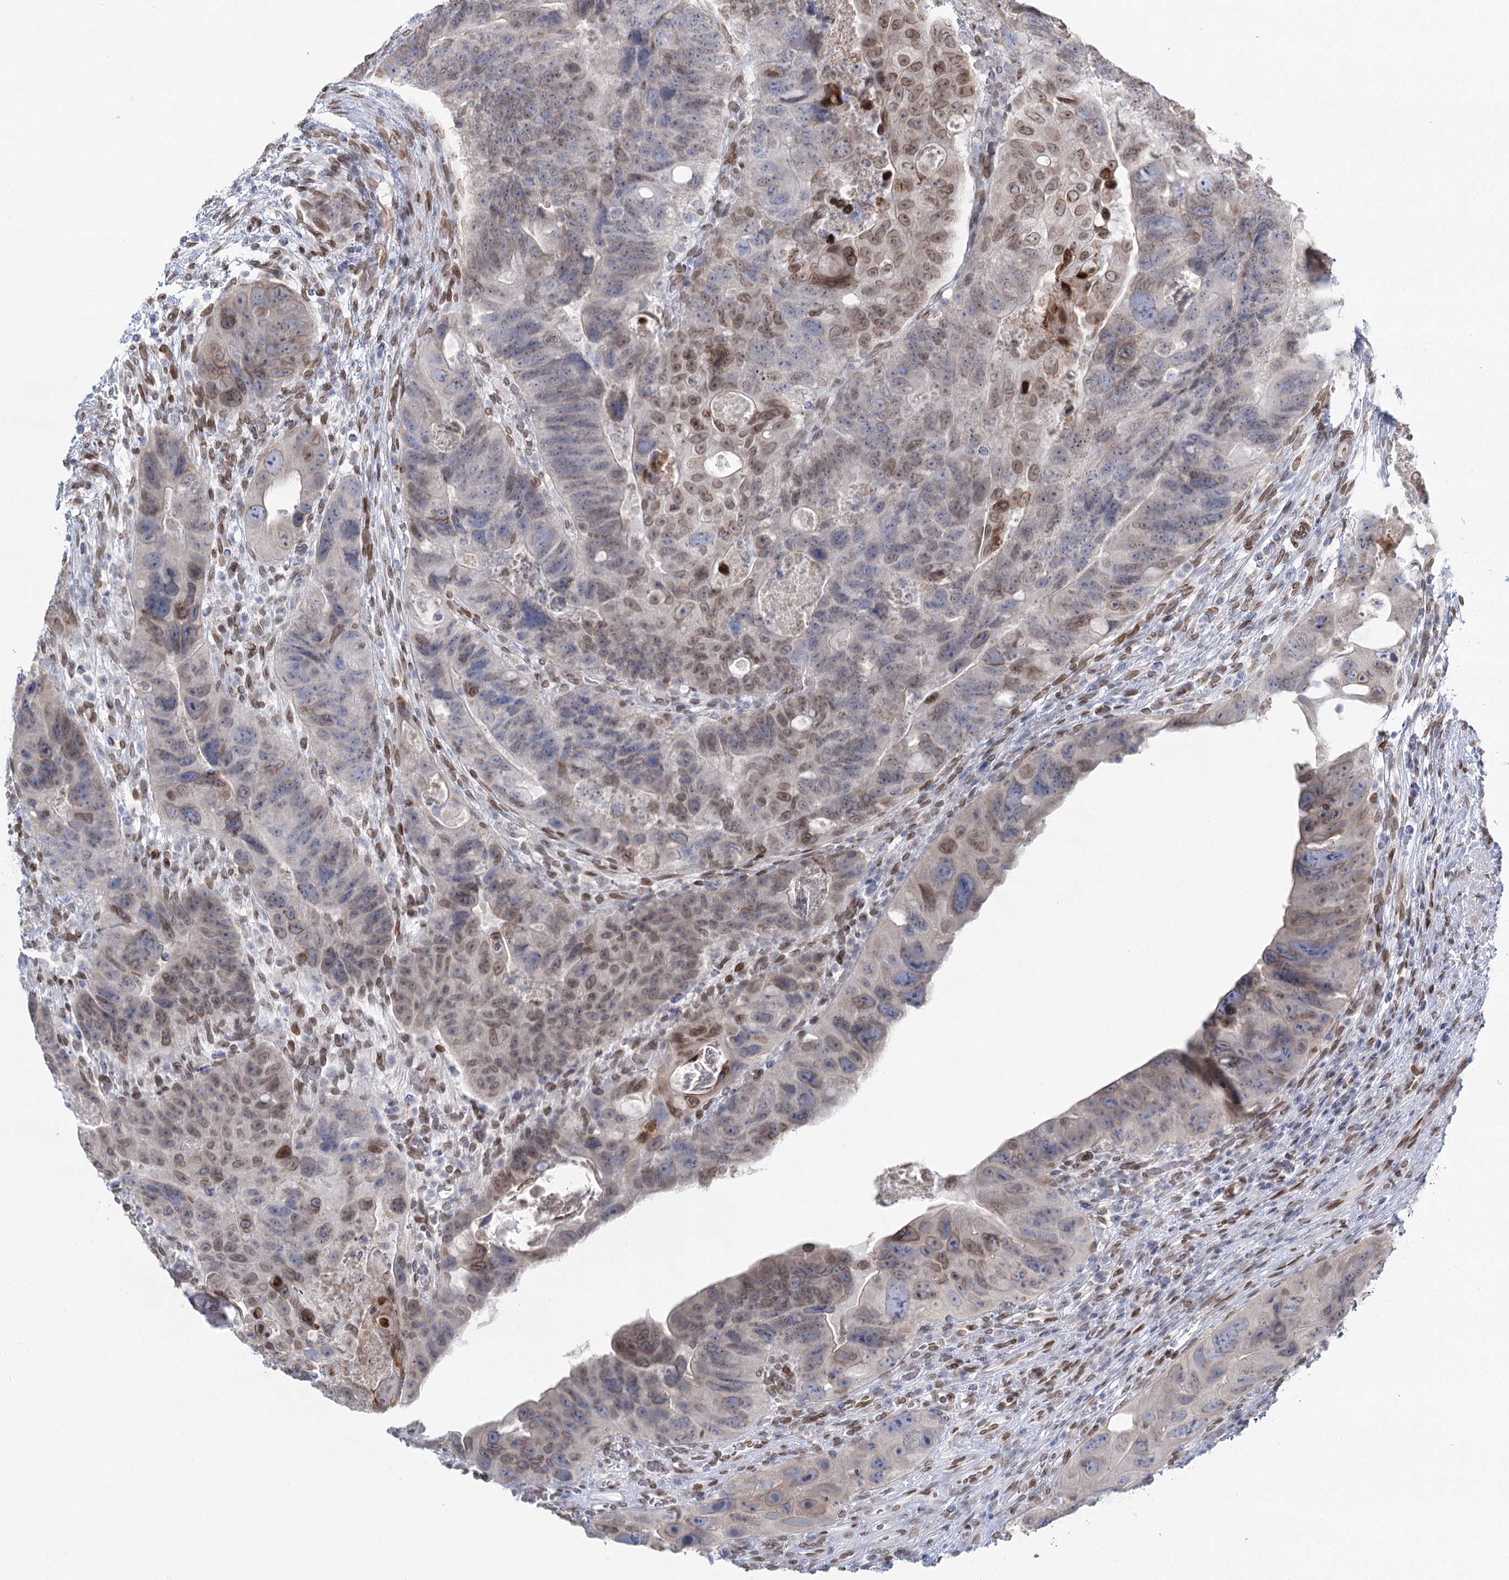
{"staining": {"intensity": "moderate", "quantity": "<25%", "location": "nuclear"}, "tissue": "colorectal cancer", "cell_type": "Tumor cells", "image_type": "cancer", "snomed": [{"axis": "morphology", "description": "Adenocarcinoma, NOS"}, {"axis": "topography", "description": "Rectum"}], "caption": "An image of colorectal cancer stained for a protein reveals moderate nuclear brown staining in tumor cells.", "gene": "VWA5A", "patient": {"sex": "male", "age": 59}}